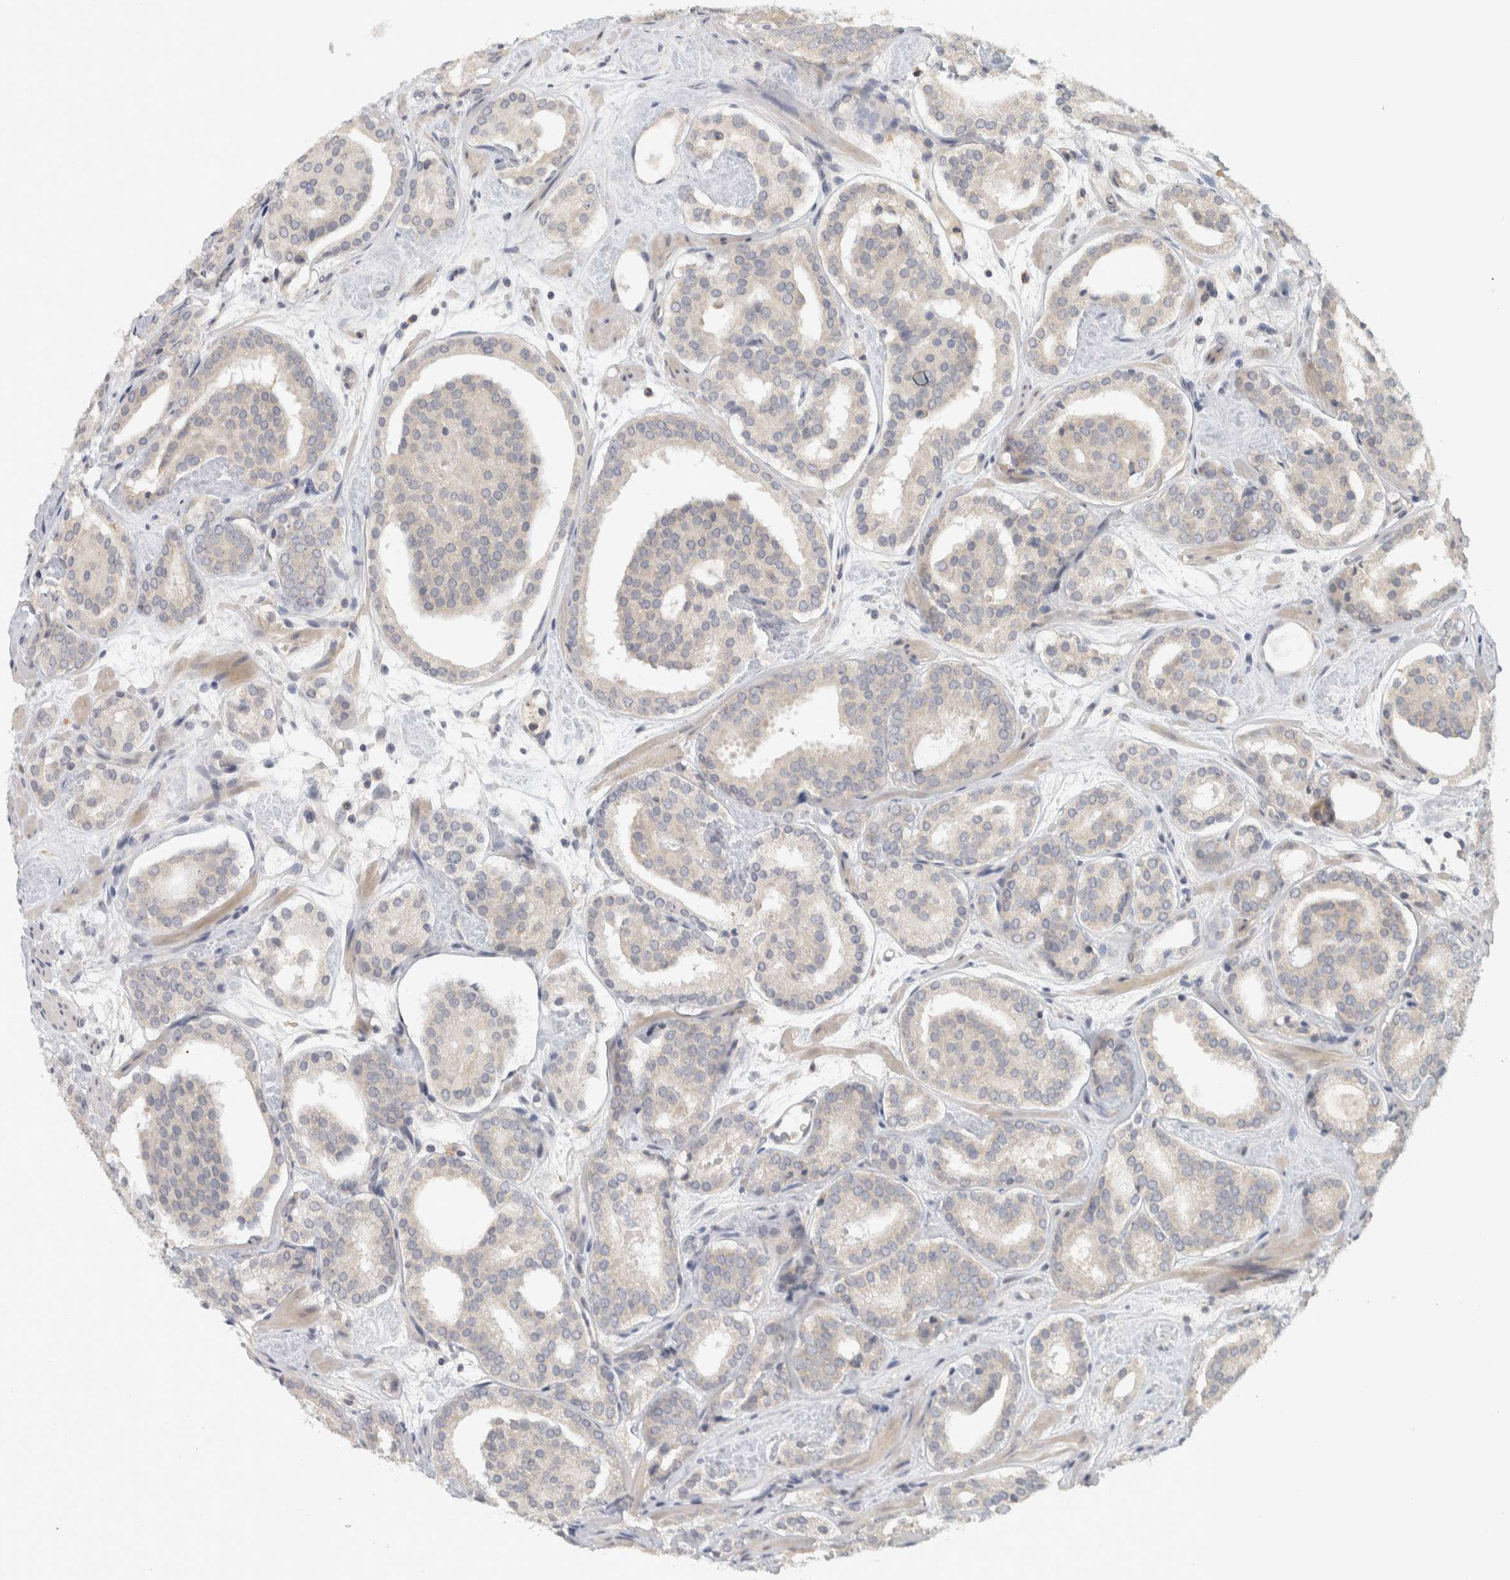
{"staining": {"intensity": "negative", "quantity": "none", "location": "none"}, "tissue": "prostate cancer", "cell_type": "Tumor cells", "image_type": "cancer", "snomed": [{"axis": "morphology", "description": "Adenocarcinoma, Low grade"}, {"axis": "topography", "description": "Prostate"}], "caption": "Tumor cells are negative for brown protein staining in prostate adenocarcinoma (low-grade).", "gene": "AFP", "patient": {"sex": "male", "age": 69}}